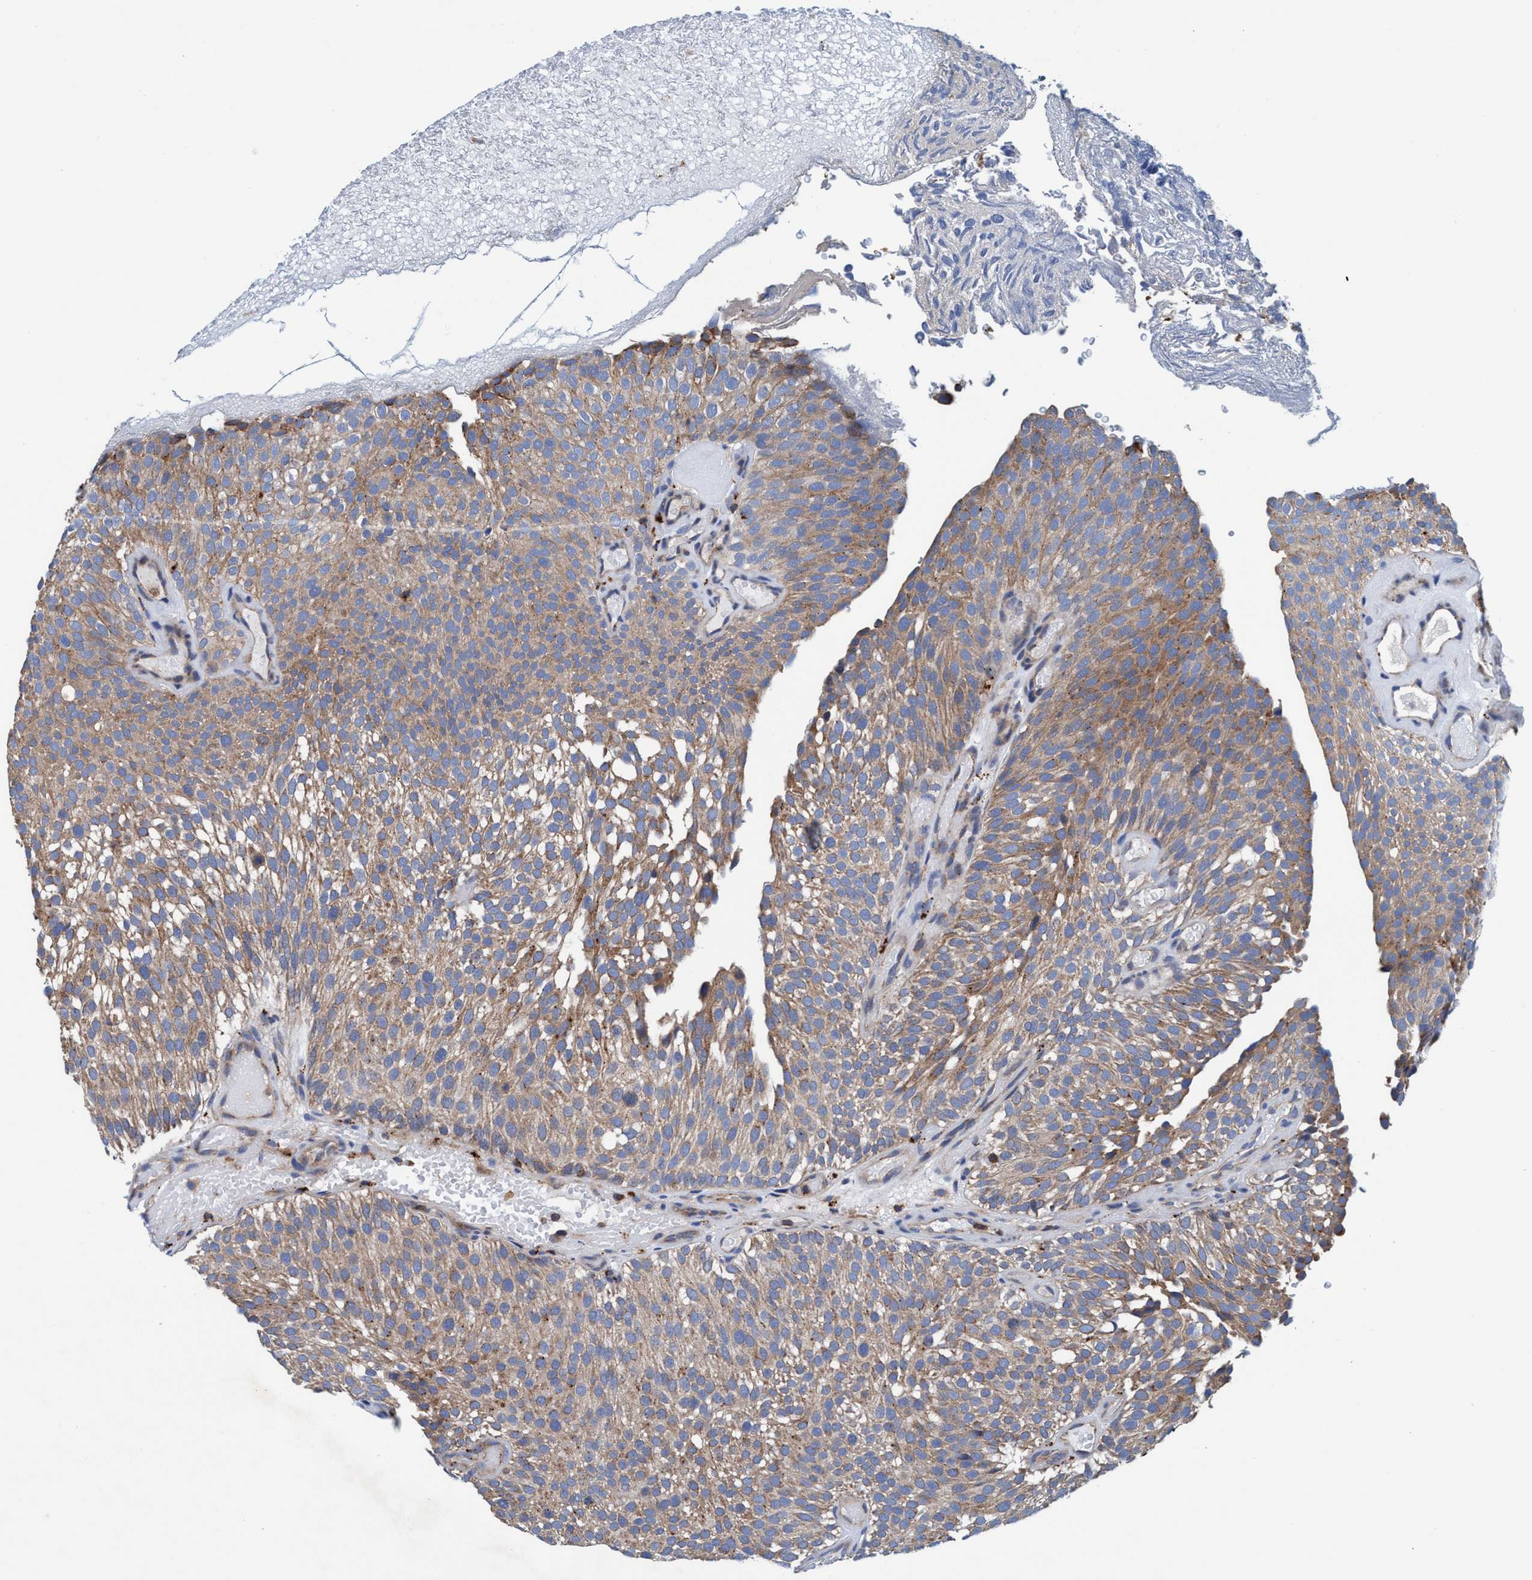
{"staining": {"intensity": "moderate", "quantity": ">75%", "location": "cytoplasmic/membranous"}, "tissue": "urothelial cancer", "cell_type": "Tumor cells", "image_type": "cancer", "snomed": [{"axis": "morphology", "description": "Urothelial carcinoma, Low grade"}, {"axis": "topography", "description": "Urinary bladder"}], "caption": "Immunohistochemistry of low-grade urothelial carcinoma reveals medium levels of moderate cytoplasmic/membranous expression in about >75% of tumor cells.", "gene": "ENDOG", "patient": {"sex": "male", "age": 78}}